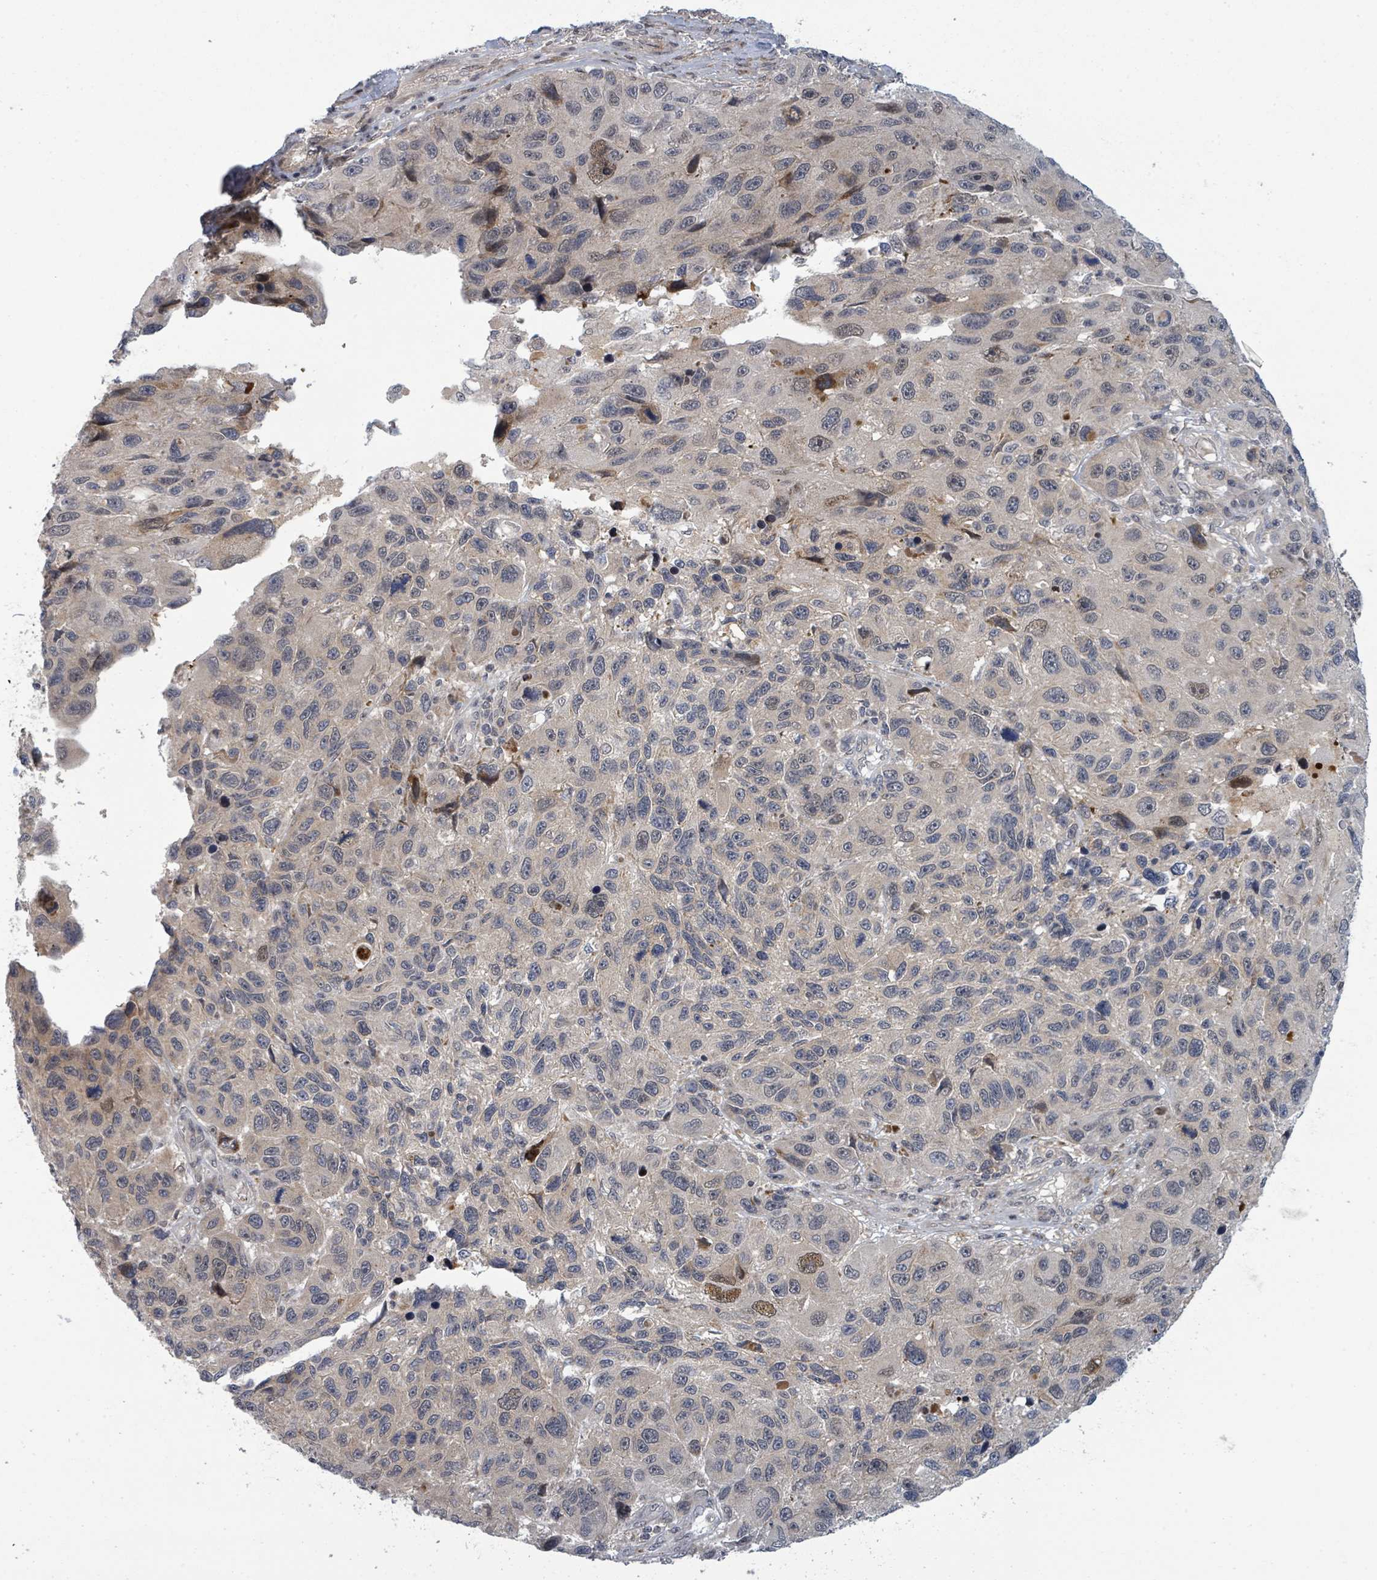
{"staining": {"intensity": "strong", "quantity": "<25%", "location": "cytoplasmic/membranous,nuclear"}, "tissue": "melanoma", "cell_type": "Tumor cells", "image_type": "cancer", "snomed": [{"axis": "morphology", "description": "Malignant melanoma, NOS"}, {"axis": "topography", "description": "Skin"}], "caption": "A photomicrograph of malignant melanoma stained for a protein demonstrates strong cytoplasmic/membranous and nuclear brown staining in tumor cells.", "gene": "GTF3C1", "patient": {"sex": "male", "age": 53}}